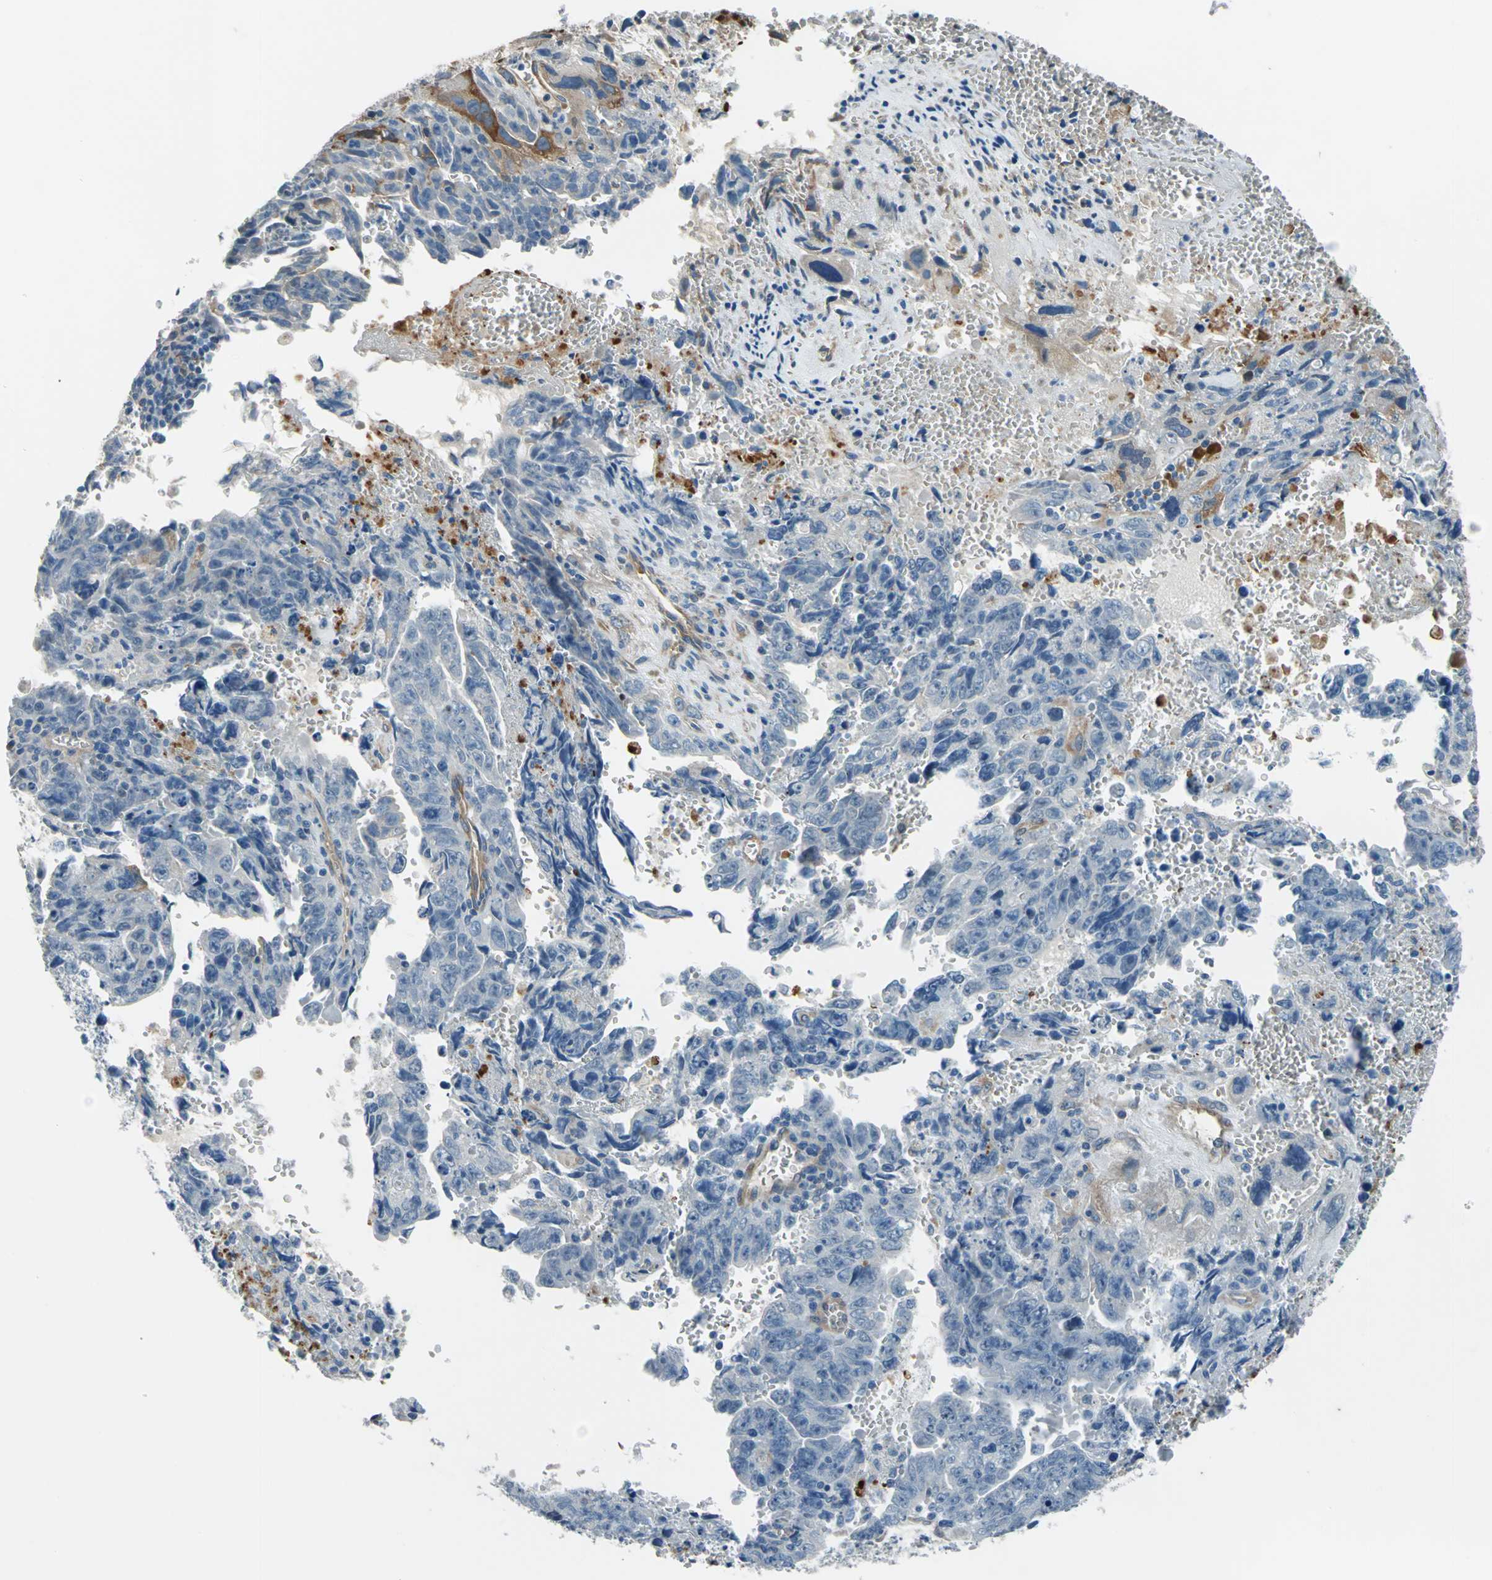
{"staining": {"intensity": "negative", "quantity": "none", "location": "none"}, "tissue": "testis cancer", "cell_type": "Tumor cells", "image_type": "cancer", "snomed": [{"axis": "morphology", "description": "Carcinoma, Embryonal, NOS"}, {"axis": "topography", "description": "Testis"}], "caption": "The photomicrograph demonstrates no staining of tumor cells in embryonal carcinoma (testis).", "gene": "CDC42EP1", "patient": {"sex": "male", "age": 28}}